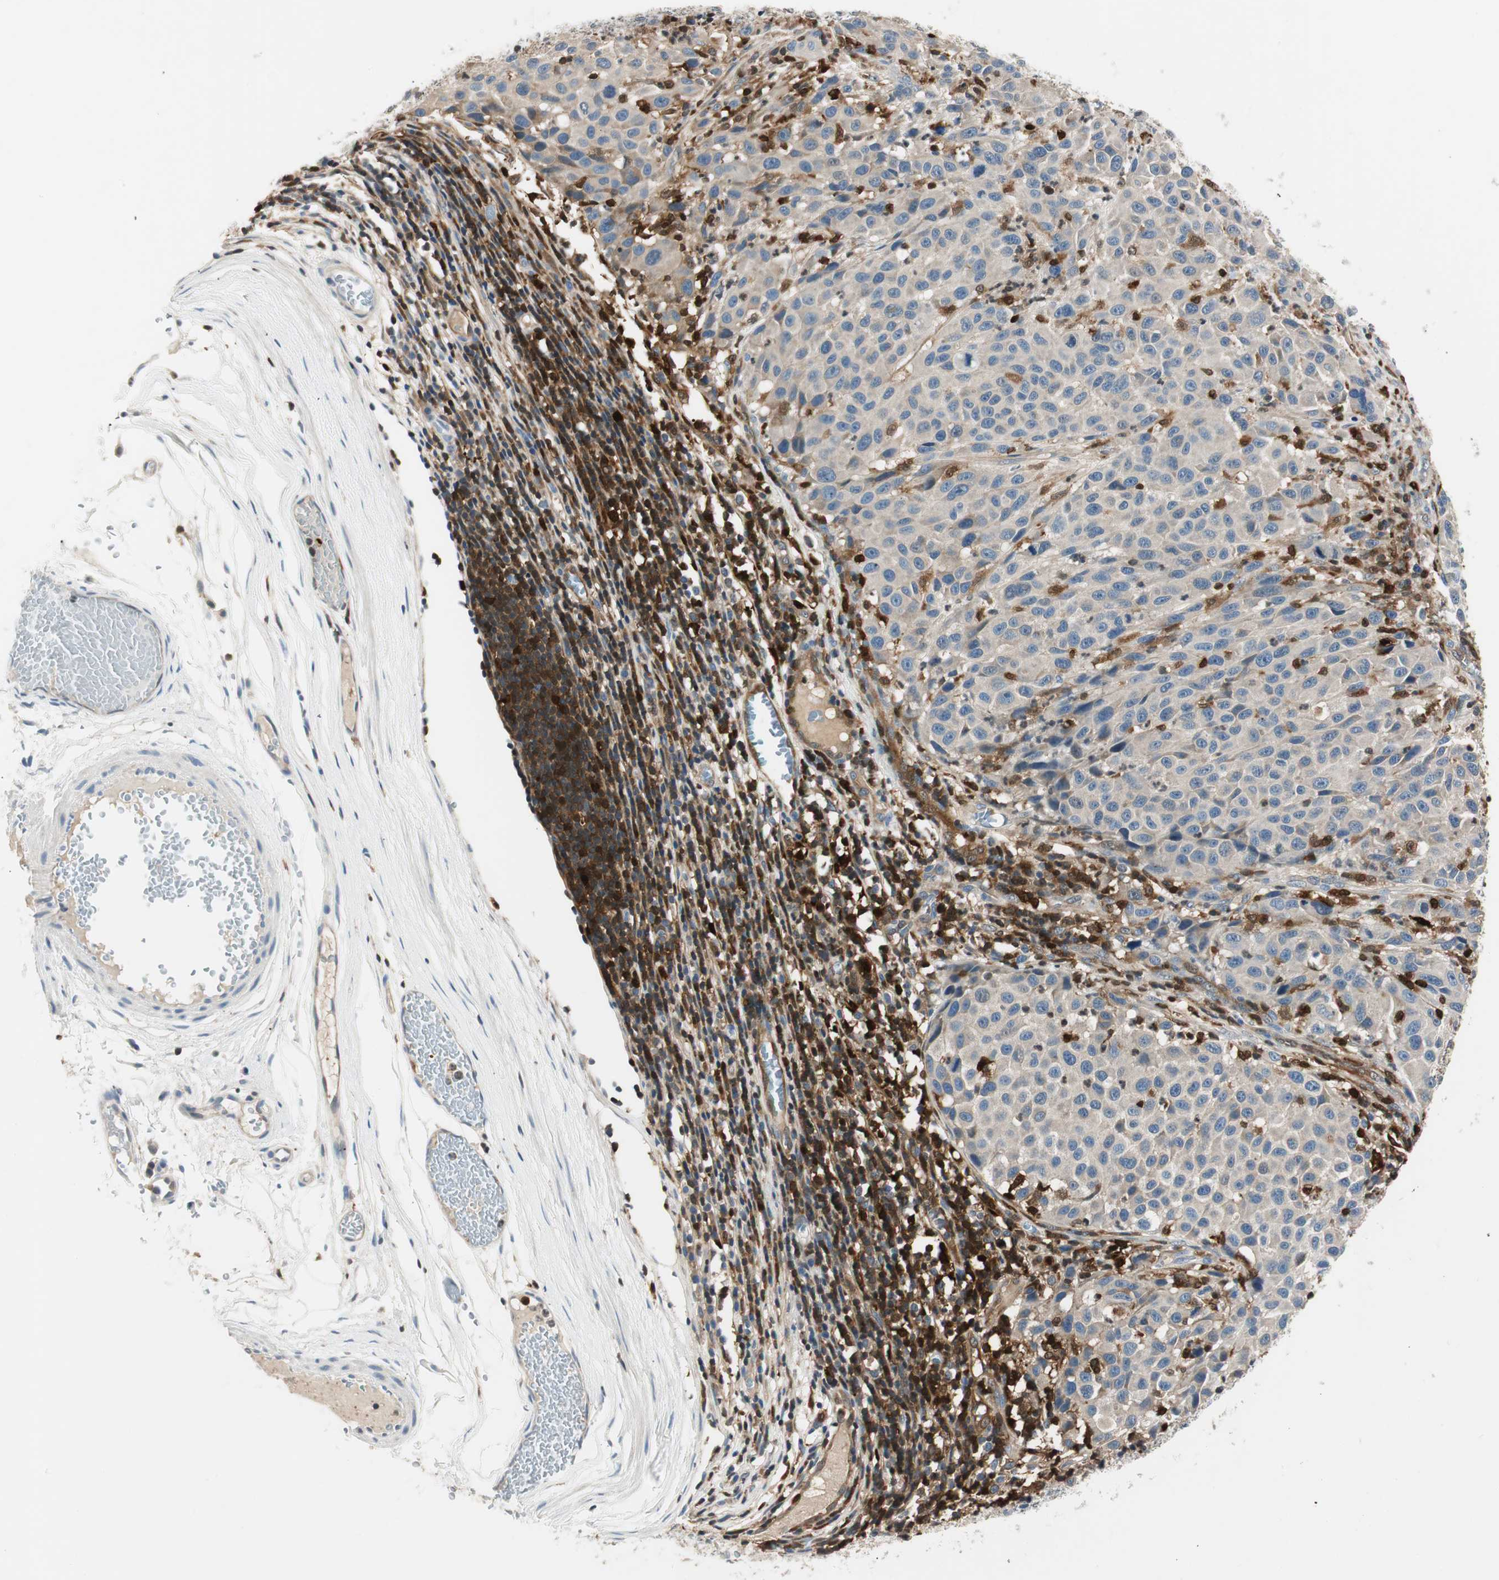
{"staining": {"intensity": "weak", "quantity": "<25%", "location": "cytoplasmic/membranous"}, "tissue": "melanoma", "cell_type": "Tumor cells", "image_type": "cancer", "snomed": [{"axis": "morphology", "description": "Malignant melanoma, Metastatic site"}, {"axis": "topography", "description": "Lymph node"}], "caption": "IHC image of malignant melanoma (metastatic site) stained for a protein (brown), which shows no staining in tumor cells. (Brightfield microscopy of DAB immunohistochemistry (IHC) at high magnification).", "gene": "COTL1", "patient": {"sex": "male", "age": 61}}